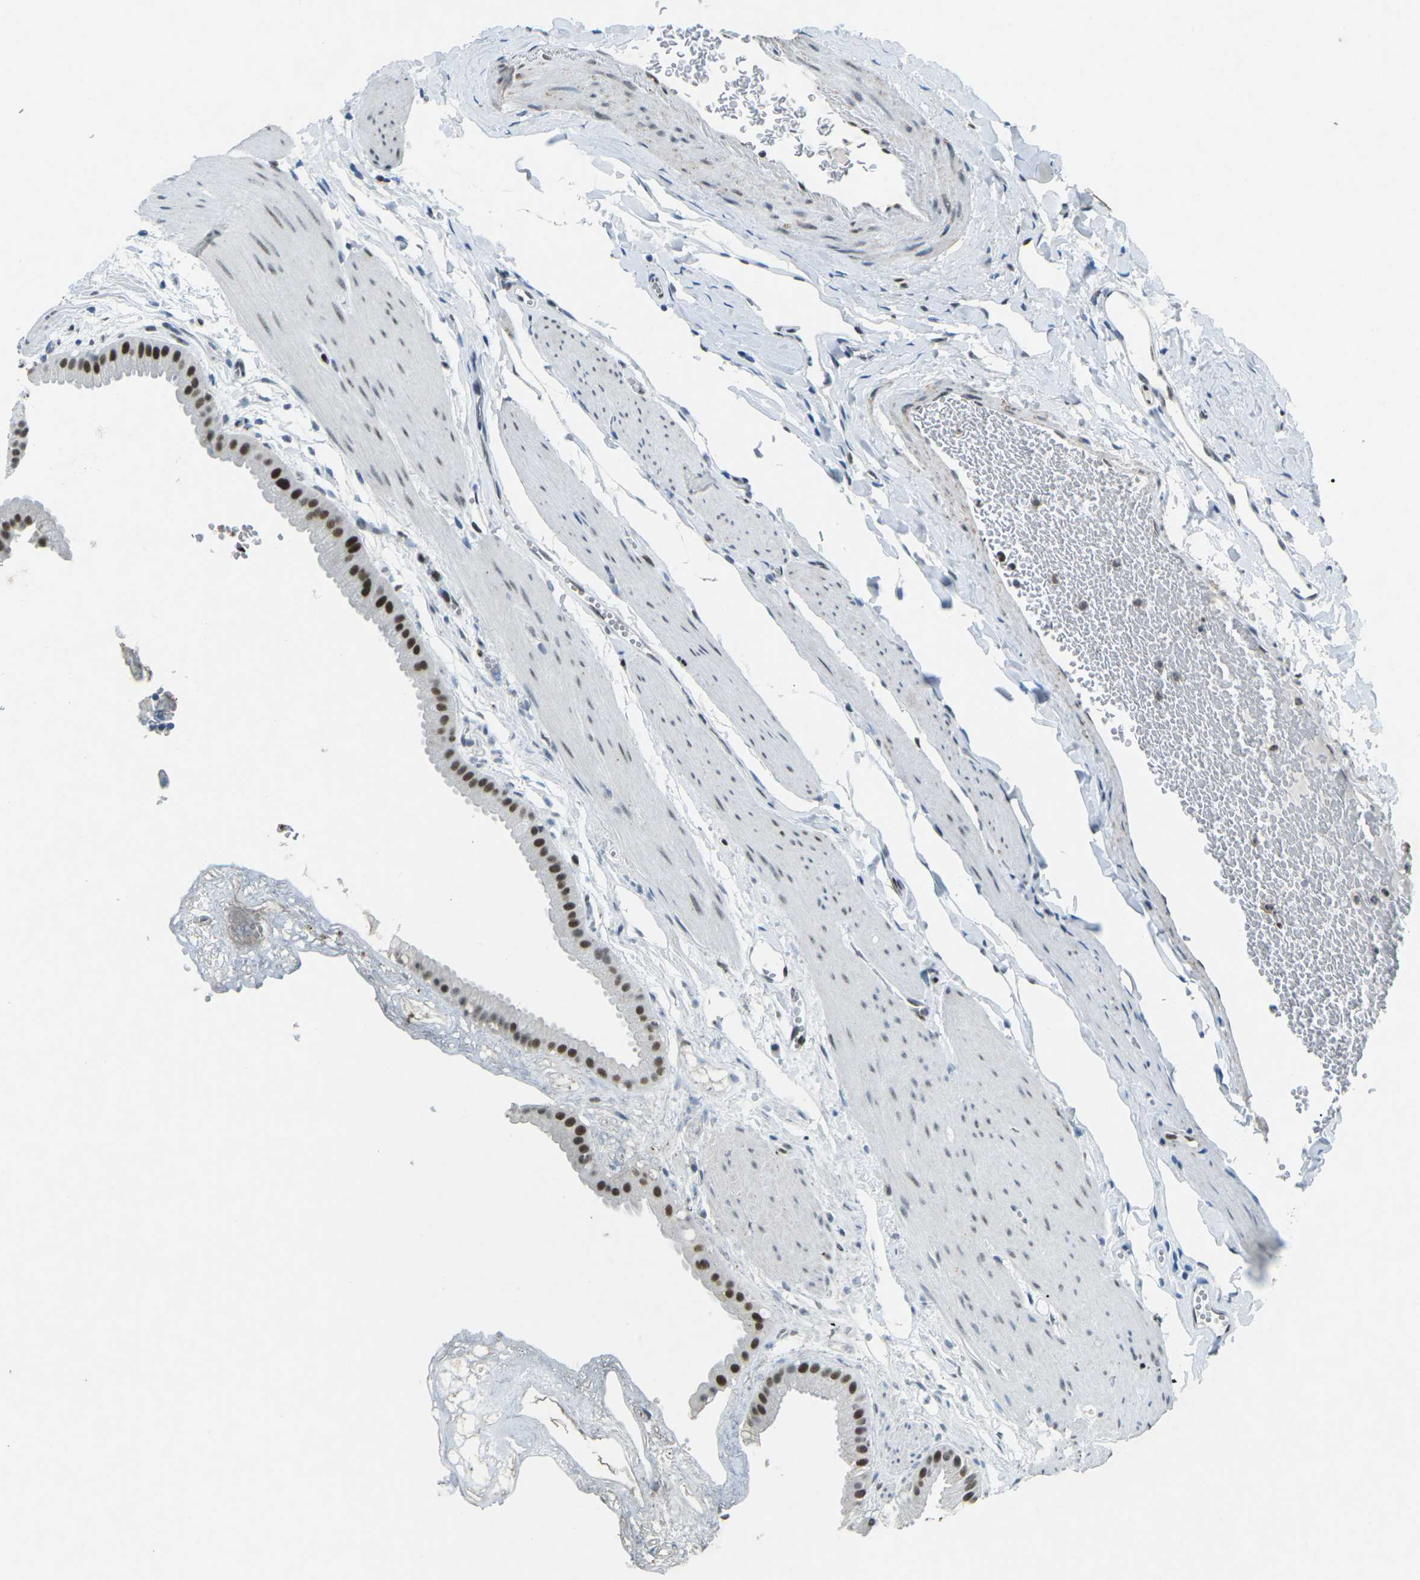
{"staining": {"intensity": "strong", "quantity": ">75%", "location": "nuclear"}, "tissue": "gallbladder", "cell_type": "Glandular cells", "image_type": "normal", "snomed": [{"axis": "morphology", "description": "Normal tissue, NOS"}, {"axis": "topography", "description": "Gallbladder"}], "caption": "Gallbladder stained for a protein shows strong nuclear positivity in glandular cells. The protein is stained brown, and the nuclei are stained in blue (DAB IHC with brightfield microscopy, high magnification).", "gene": "RB1", "patient": {"sex": "female", "age": 64}}